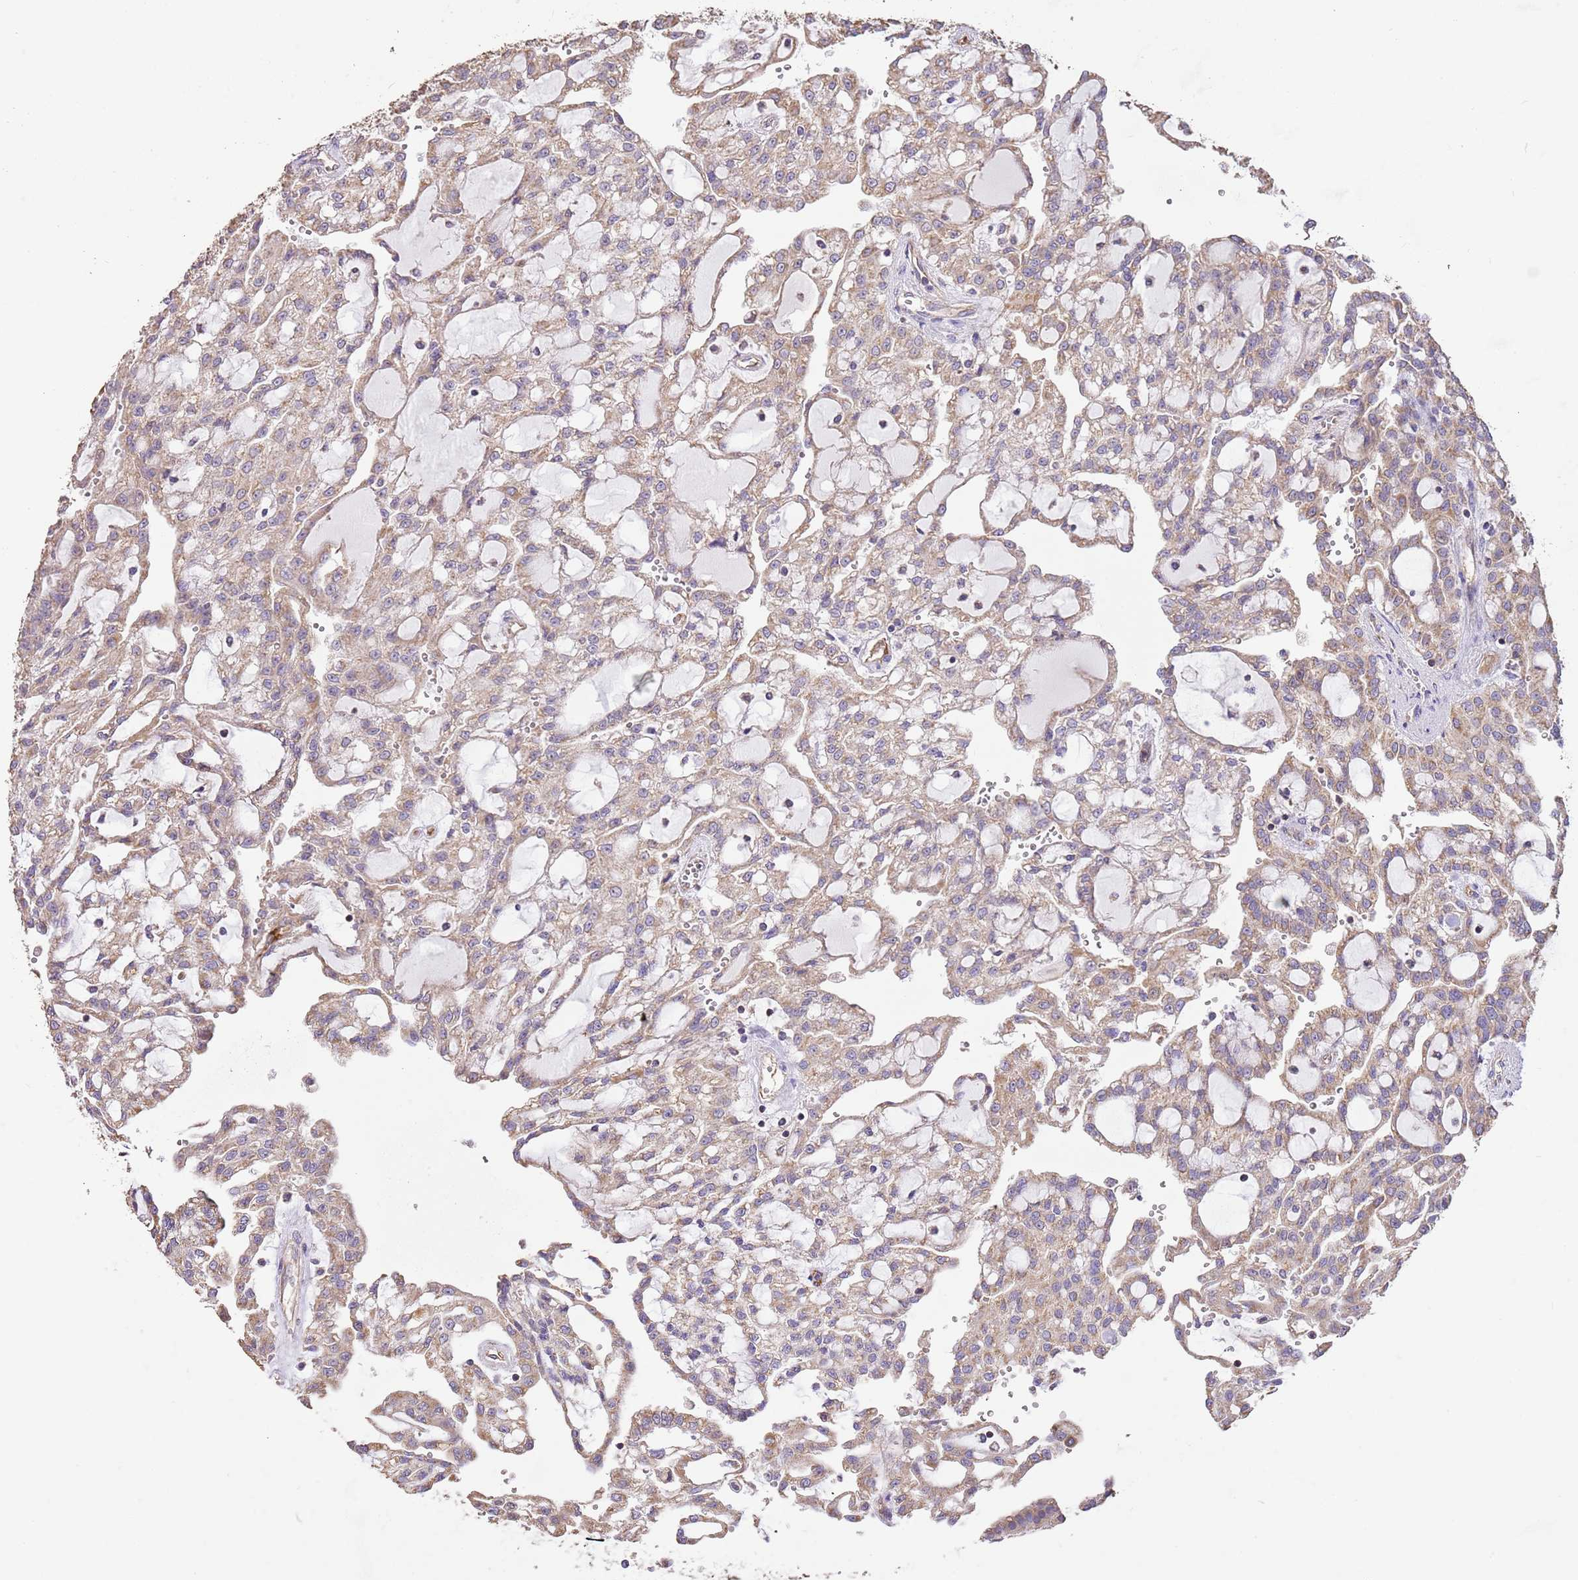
{"staining": {"intensity": "moderate", "quantity": ">75%", "location": "cytoplasmic/membranous"}, "tissue": "renal cancer", "cell_type": "Tumor cells", "image_type": "cancer", "snomed": [{"axis": "morphology", "description": "Adenocarcinoma, NOS"}, {"axis": "topography", "description": "Kidney"}], "caption": "An immunohistochemistry (IHC) image of tumor tissue is shown. Protein staining in brown labels moderate cytoplasmic/membranous positivity in renal cancer within tumor cells. (DAB (3,3'-diaminobenzidine) IHC with brightfield microscopy, high magnification).", "gene": "DOCK9", "patient": {"sex": "male", "age": 63}}